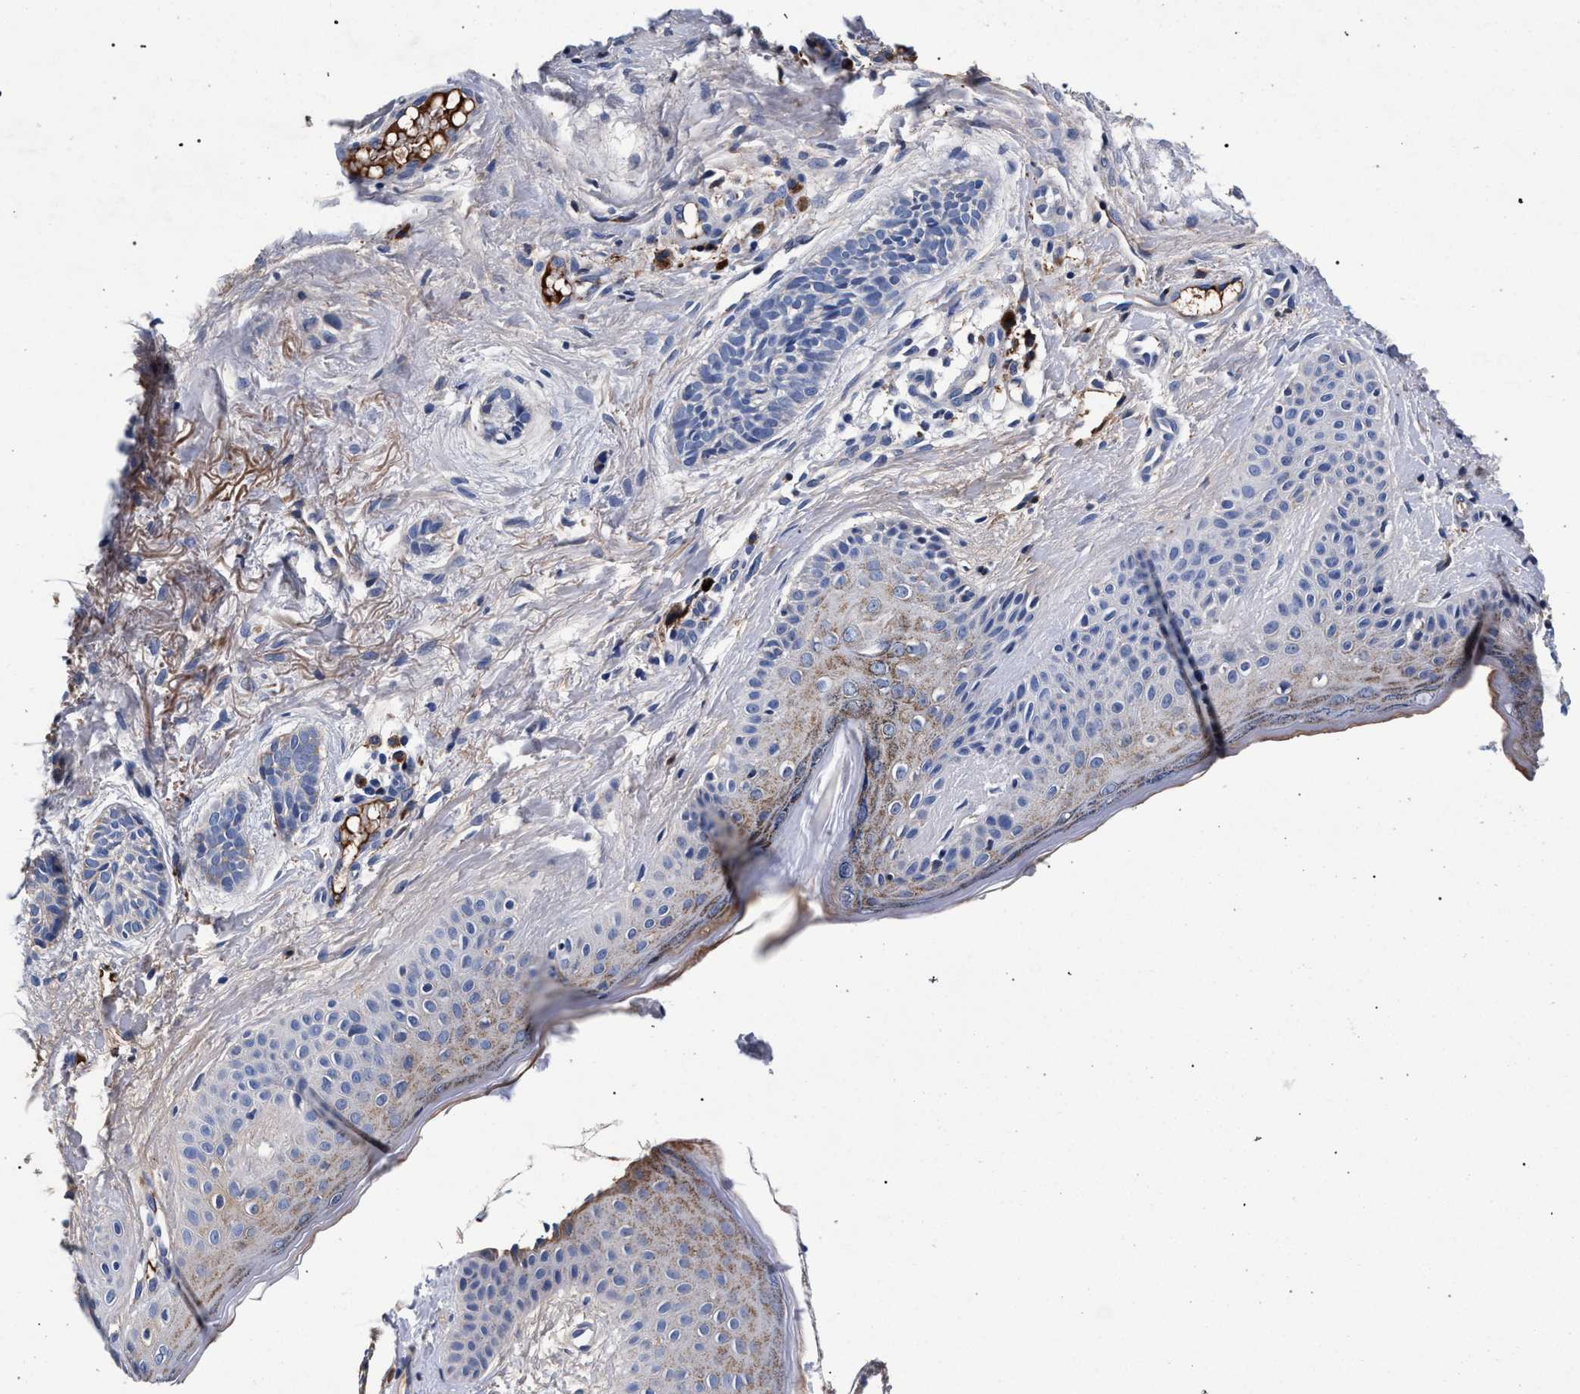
{"staining": {"intensity": "negative", "quantity": "none", "location": "none"}, "tissue": "skin cancer", "cell_type": "Tumor cells", "image_type": "cancer", "snomed": [{"axis": "morphology", "description": "Normal tissue, NOS"}, {"axis": "morphology", "description": "Basal cell carcinoma"}, {"axis": "topography", "description": "Skin"}], "caption": "Immunohistochemical staining of human skin basal cell carcinoma reveals no significant staining in tumor cells. The staining is performed using DAB brown chromogen with nuclei counter-stained in using hematoxylin.", "gene": "ACOX1", "patient": {"sex": "male", "age": 63}}